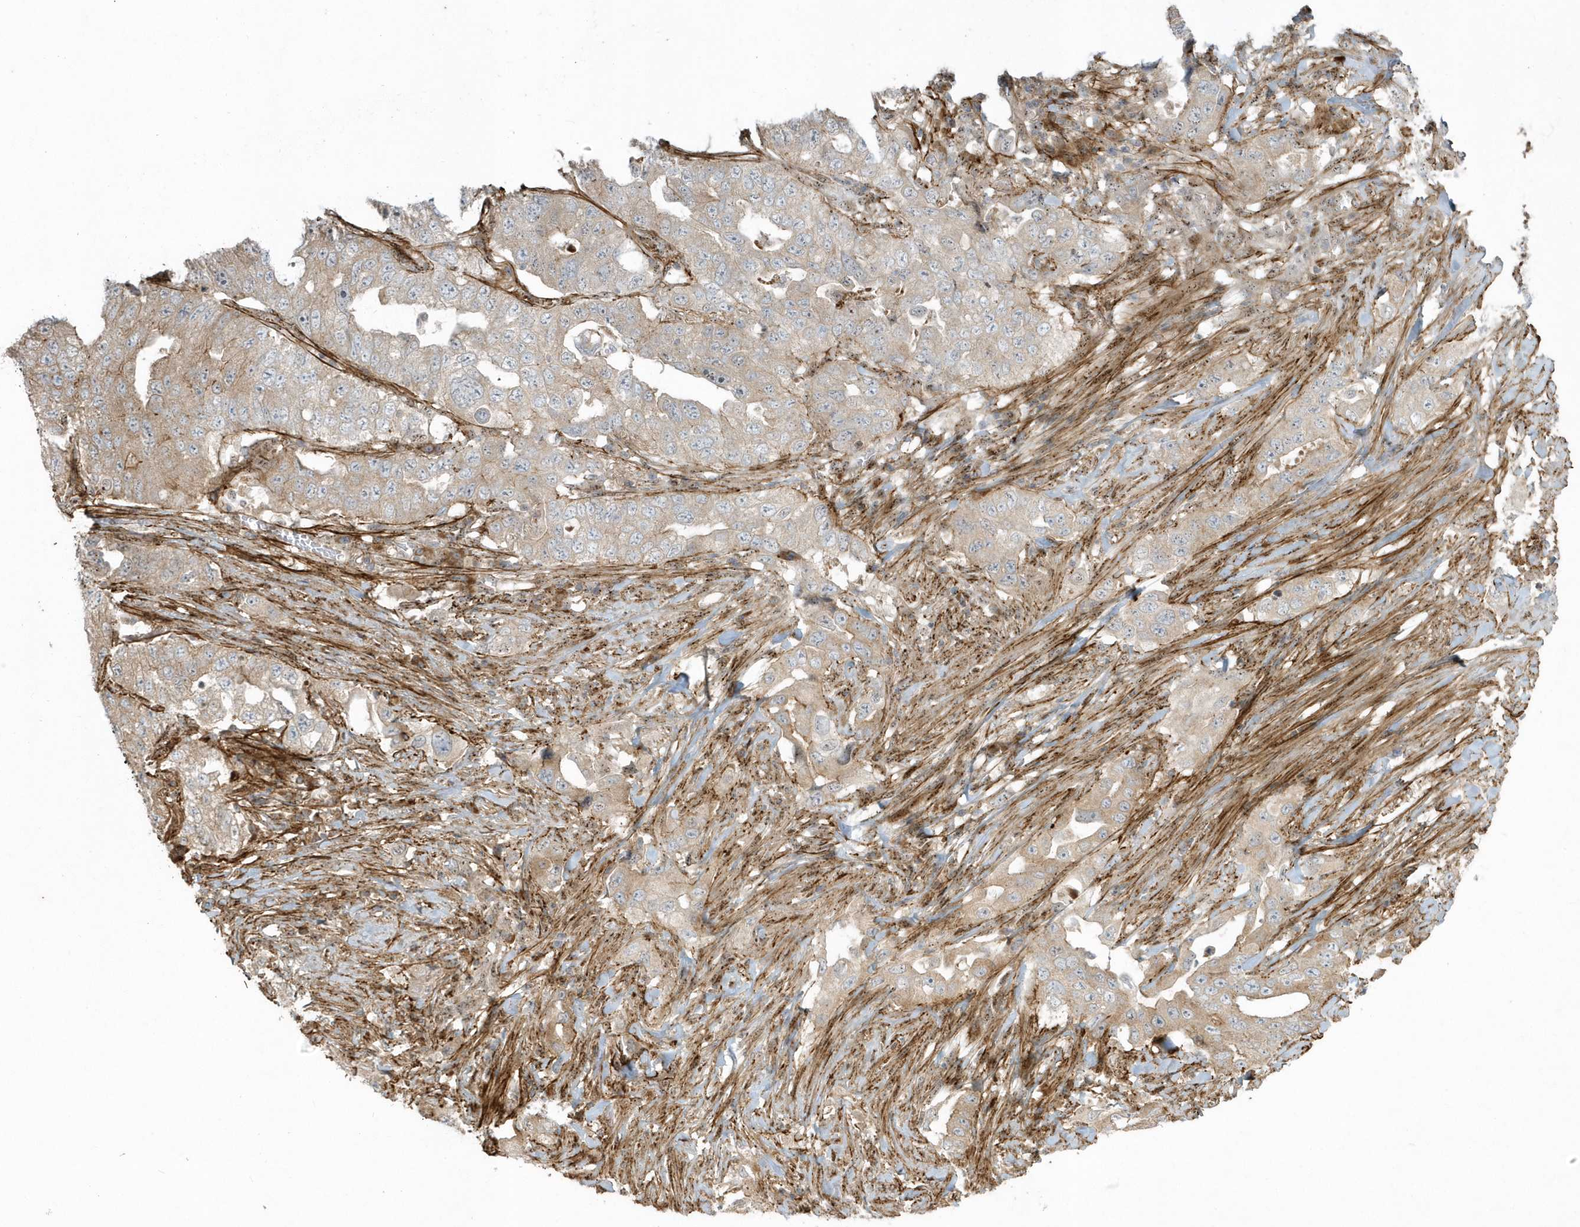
{"staining": {"intensity": "weak", "quantity": "25%-75%", "location": "cytoplasmic/membranous"}, "tissue": "lung cancer", "cell_type": "Tumor cells", "image_type": "cancer", "snomed": [{"axis": "morphology", "description": "Adenocarcinoma, NOS"}, {"axis": "topography", "description": "Lung"}], "caption": "Immunohistochemical staining of human lung cancer shows weak cytoplasmic/membranous protein expression in about 25%-75% of tumor cells.", "gene": "MASP2", "patient": {"sex": "female", "age": 51}}